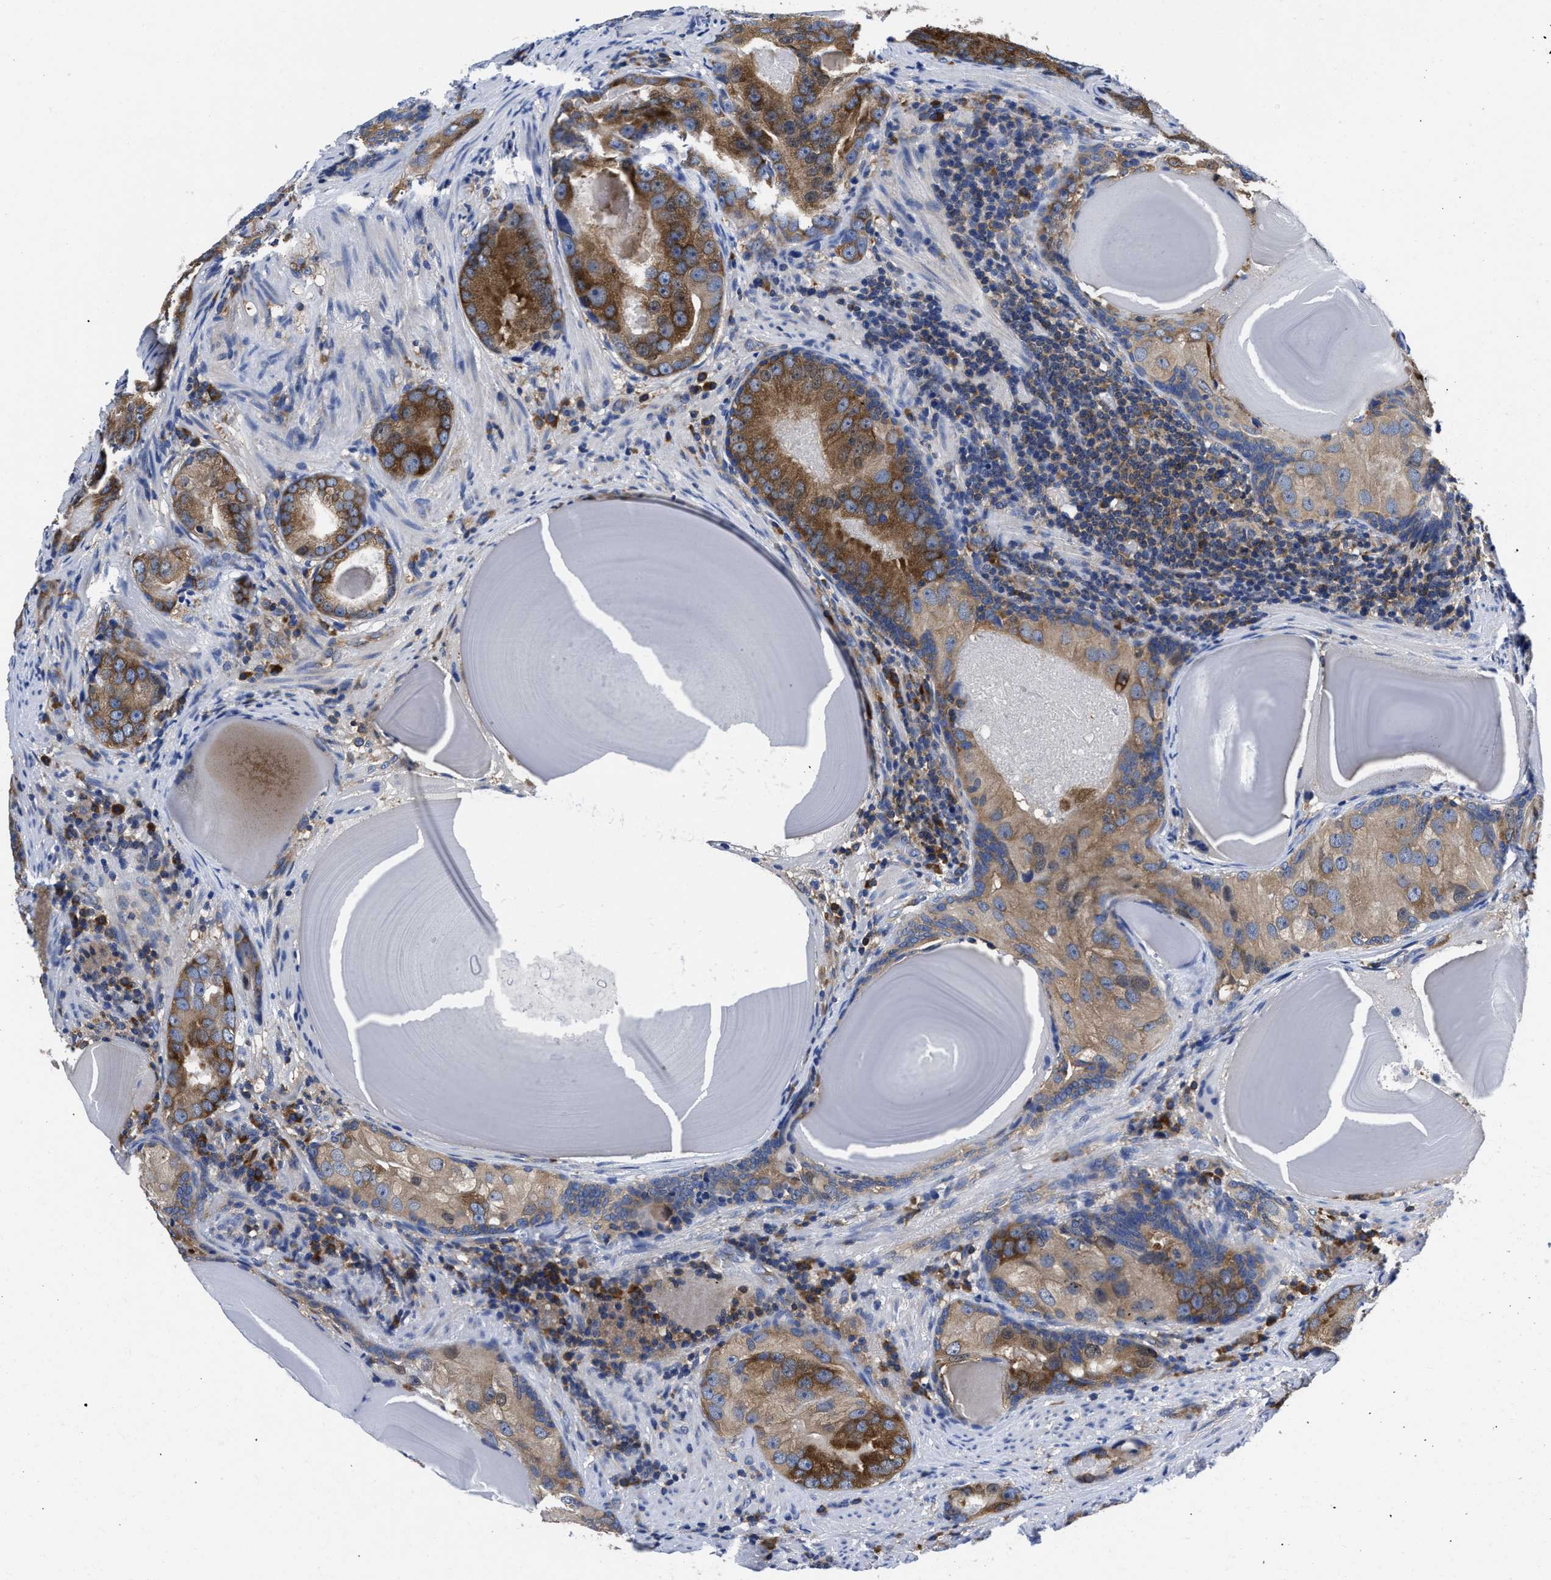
{"staining": {"intensity": "strong", "quantity": ">75%", "location": "cytoplasmic/membranous"}, "tissue": "prostate cancer", "cell_type": "Tumor cells", "image_type": "cancer", "snomed": [{"axis": "morphology", "description": "Adenocarcinoma, High grade"}, {"axis": "topography", "description": "Prostate"}], "caption": "This micrograph displays immunohistochemistry staining of adenocarcinoma (high-grade) (prostate), with high strong cytoplasmic/membranous staining in about >75% of tumor cells.", "gene": "YARS1", "patient": {"sex": "male", "age": 66}}